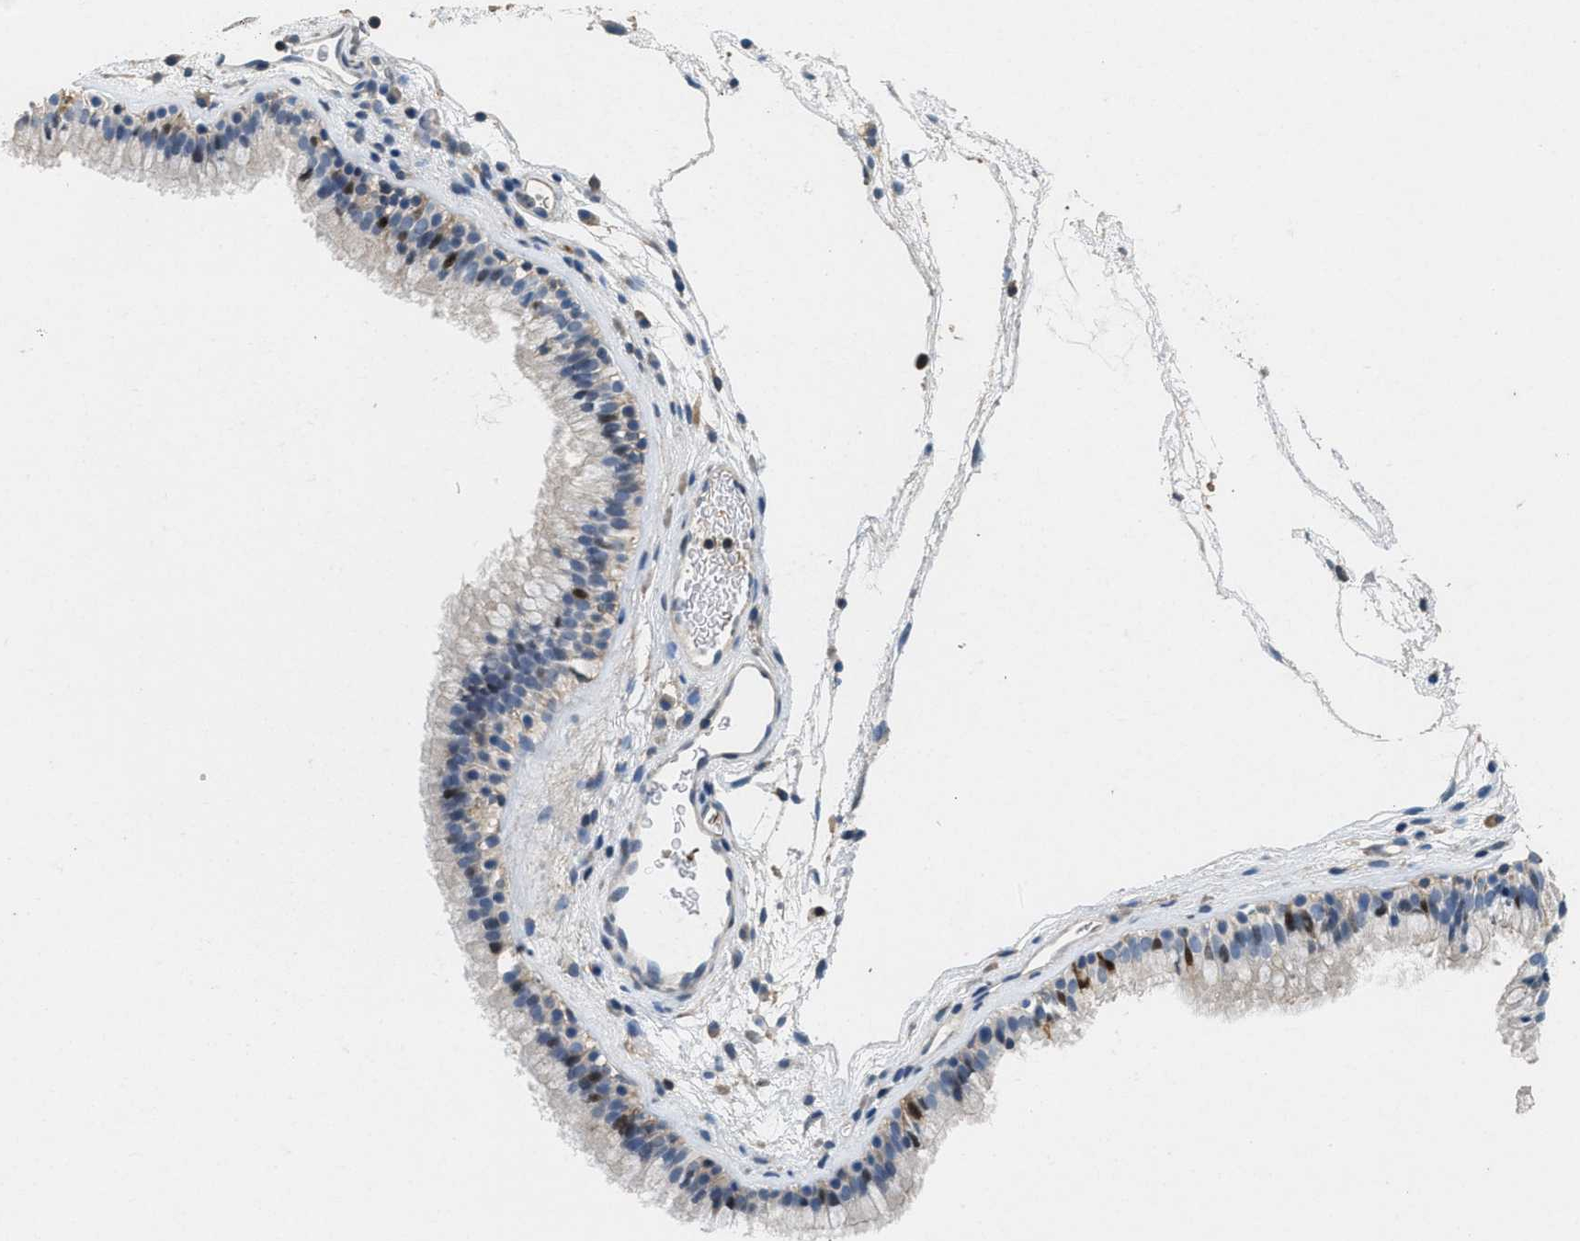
{"staining": {"intensity": "strong", "quantity": "<25%", "location": "nuclear"}, "tissue": "nasopharynx", "cell_type": "Respiratory epithelial cells", "image_type": "normal", "snomed": [{"axis": "morphology", "description": "Normal tissue, NOS"}, {"axis": "morphology", "description": "Inflammation, NOS"}, {"axis": "topography", "description": "Nasopharynx"}], "caption": "A high-resolution histopathology image shows immunohistochemistry staining of normal nasopharynx, which shows strong nuclear staining in about <25% of respiratory epithelial cells.", "gene": "DGKE", "patient": {"sex": "male", "age": 48}}